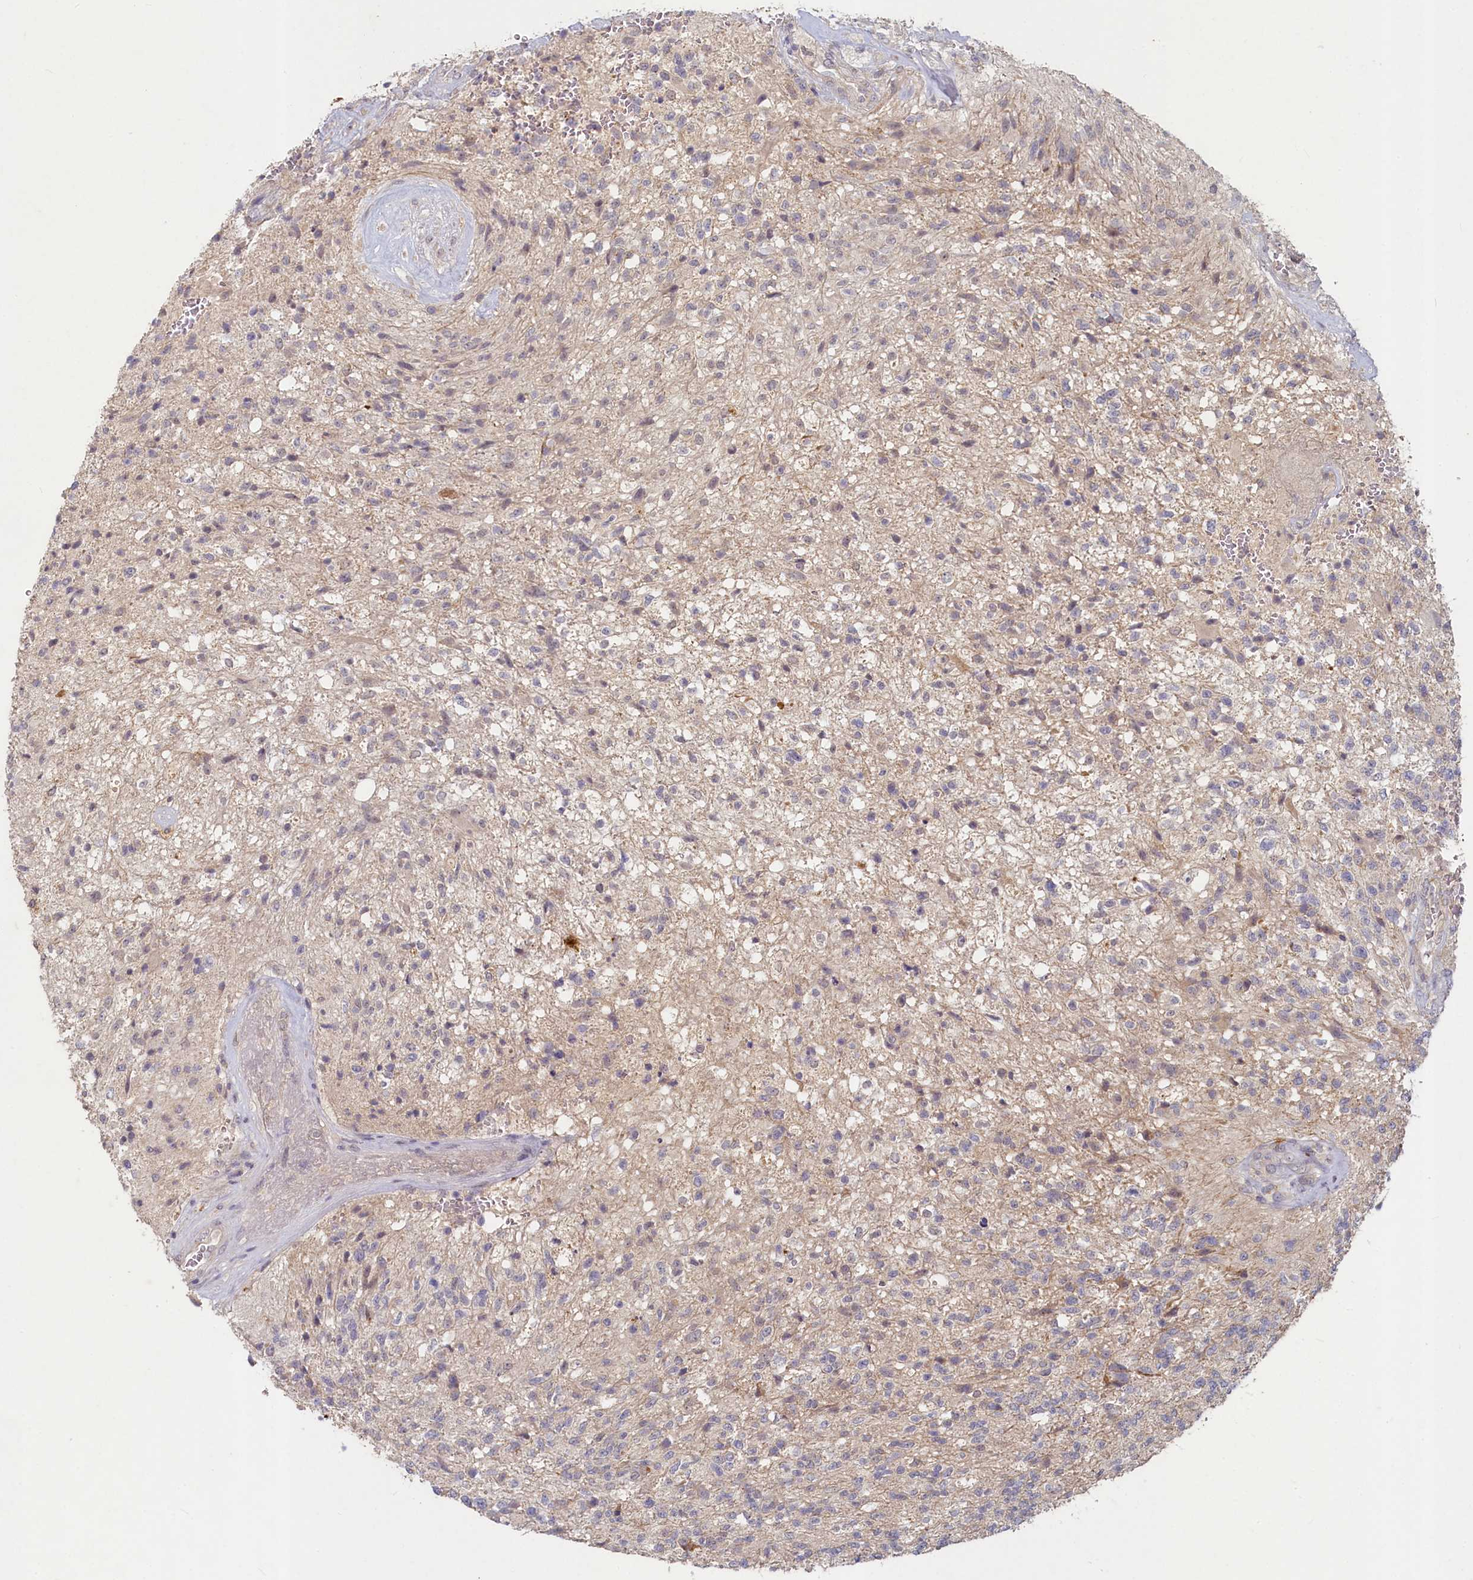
{"staining": {"intensity": "negative", "quantity": "none", "location": "none"}, "tissue": "glioma", "cell_type": "Tumor cells", "image_type": "cancer", "snomed": [{"axis": "morphology", "description": "Glioma, malignant, High grade"}, {"axis": "topography", "description": "Brain"}], "caption": "A high-resolution photomicrograph shows IHC staining of glioma, which demonstrates no significant positivity in tumor cells.", "gene": "HERC3", "patient": {"sex": "male", "age": 56}}